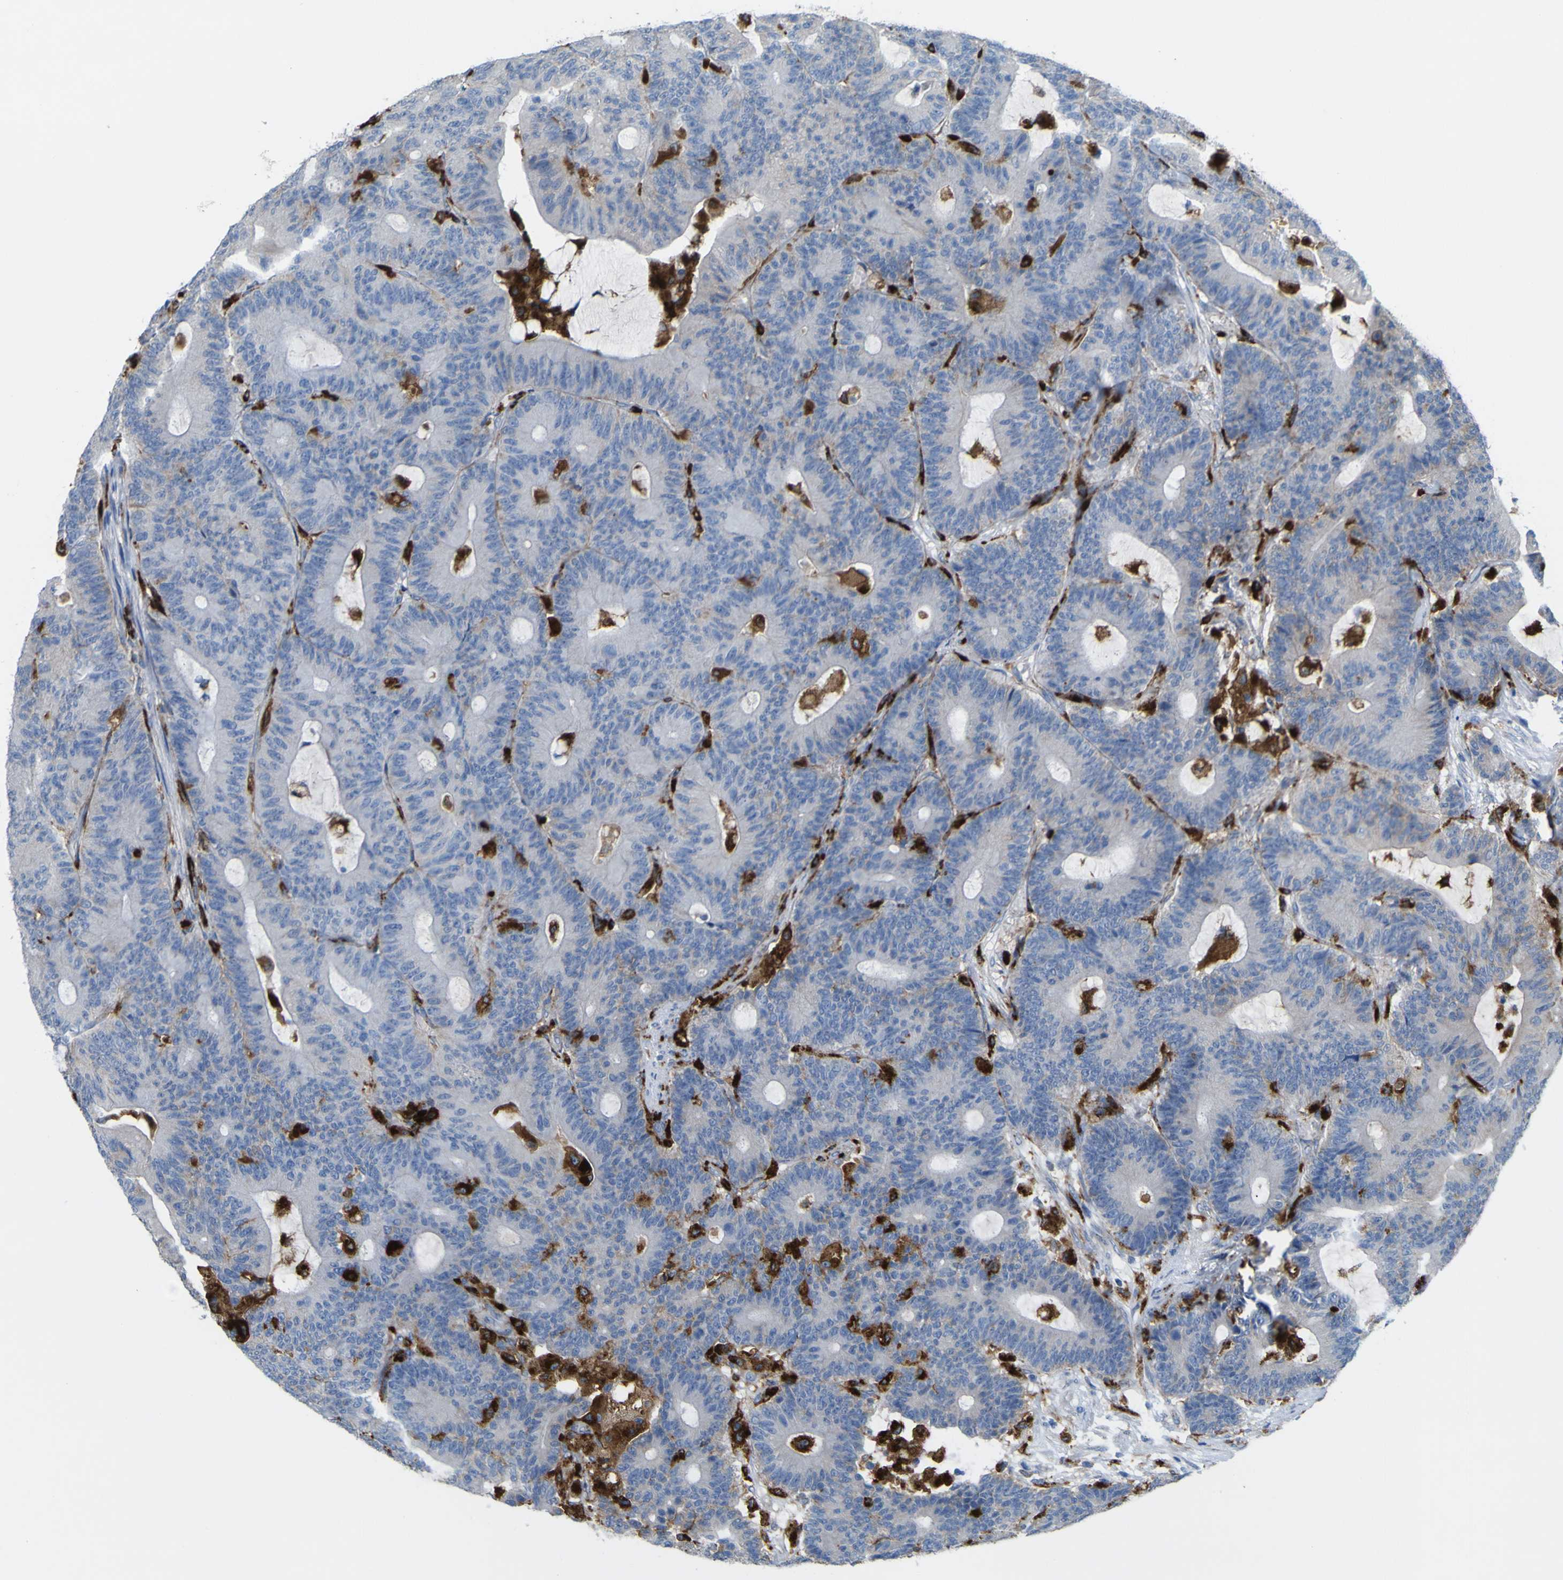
{"staining": {"intensity": "negative", "quantity": "none", "location": "none"}, "tissue": "colorectal cancer", "cell_type": "Tumor cells", "image_type": "cancer", "snomed": [{"axis": "morphology", "description": "Adenocarcinoma, NOS"}, {"axis": "topography", "description": "Colon"}], "caption": "Tumor cells show no significant protein positivity in colorectal adenocarcinoma.", "gene": "PLD3", "patient": {"sex": "female", "age": 84}}